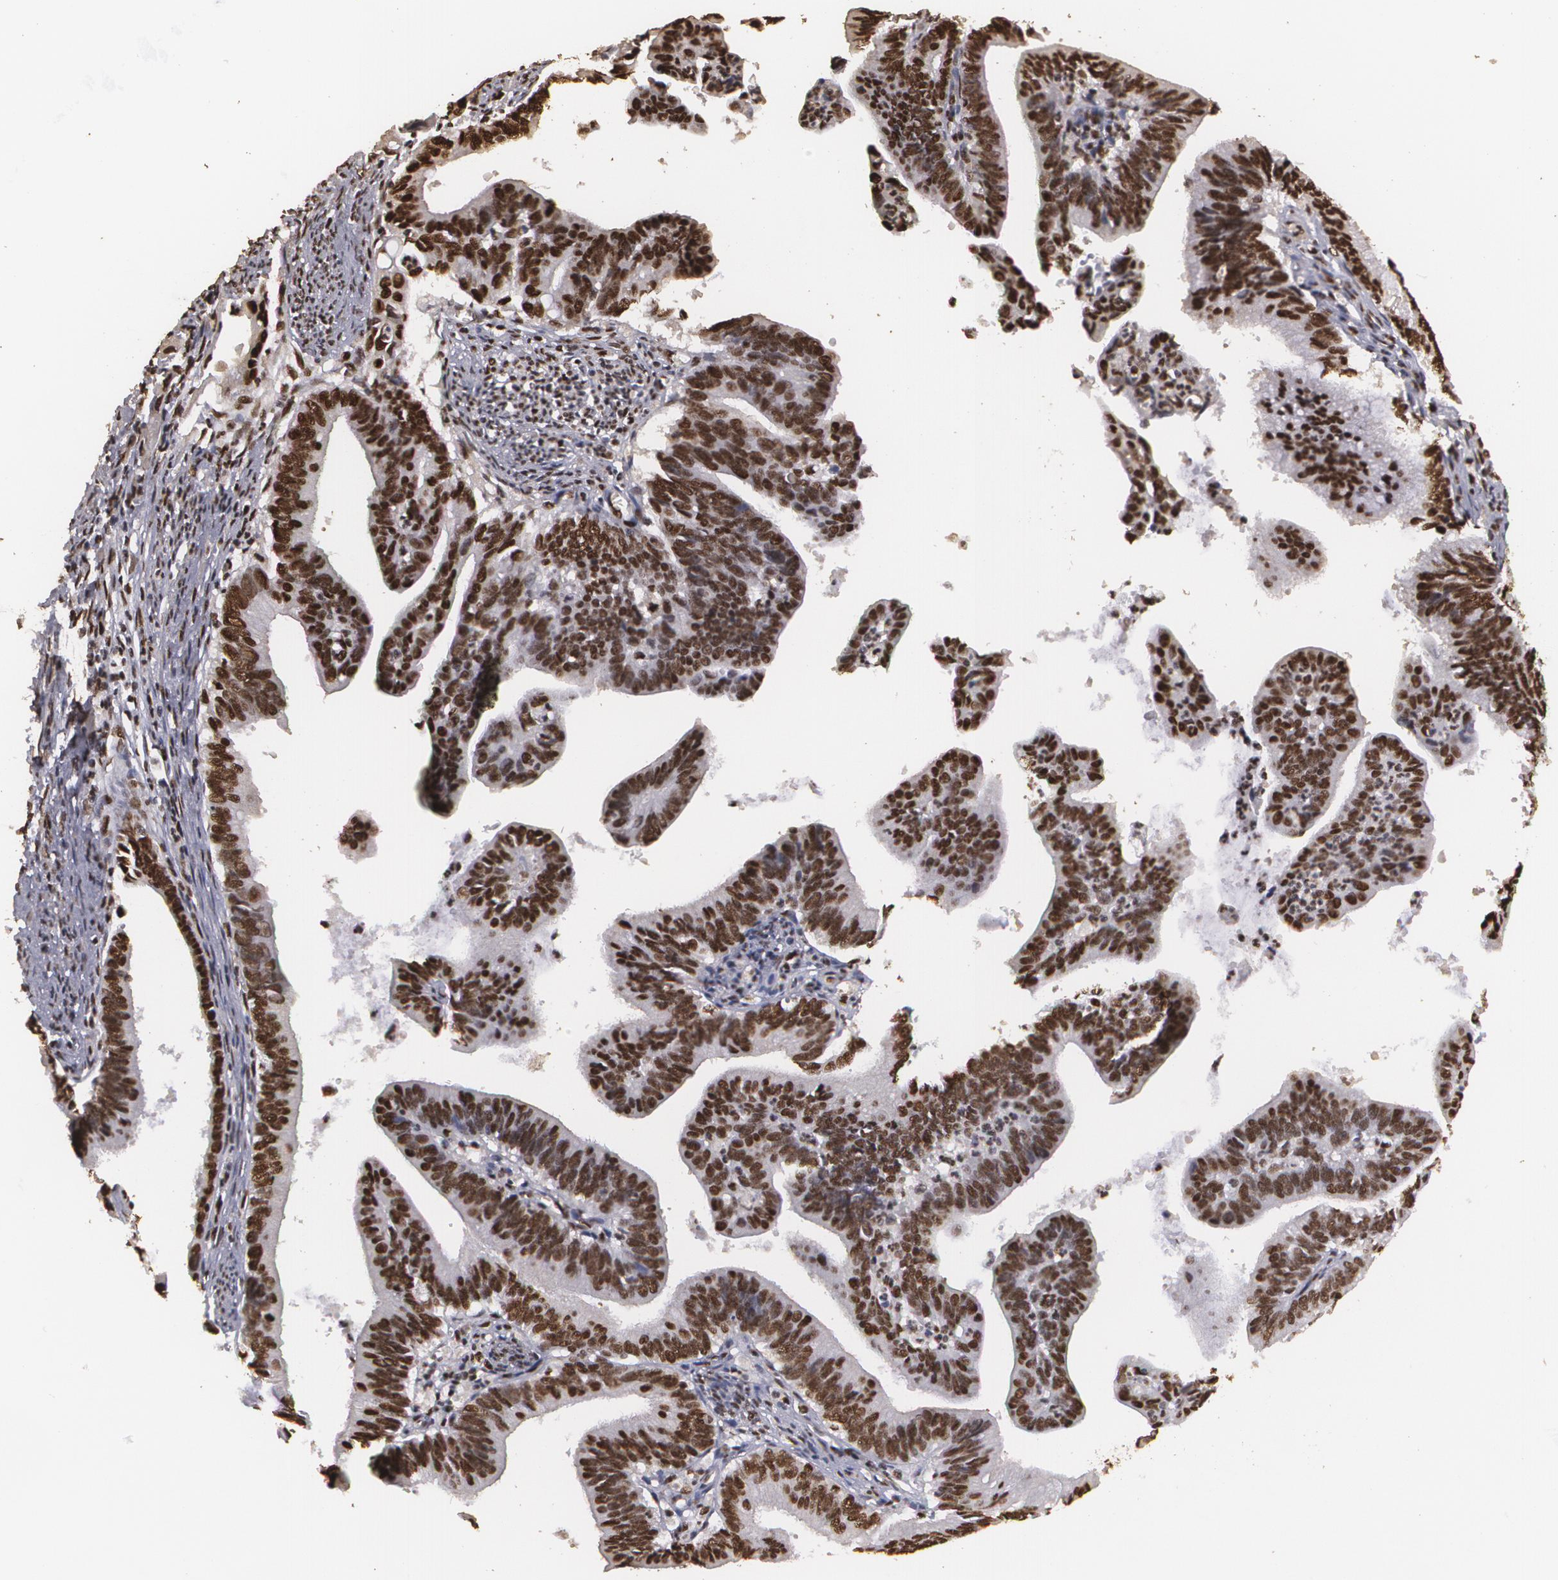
{"staining": {"intensity": "strong", "quantity": ">75%", "location": "nuclear"}, "tissue": "cervical cancer", "cell_type": "Tumor cells", "image_type": "cancer", "snomed": [{"axis": "morphology", "description": "Adenocarcinoma, NOS"}, {"axis": "topography", "description": "Cervix"}], "caption": "Protein positivity by immunohistochemistry (IHC) exhibits strong nuclear expression in about >75% of tumor cells in cervical cancer. (Stains: DAB (3,3'-diaminobenzidine) in brown, nuclei in blue, Microscopy: brightfield microscopy at high magnification).", "gene": "RCOR1", "patient": {"sex": "female", "age": 47}}